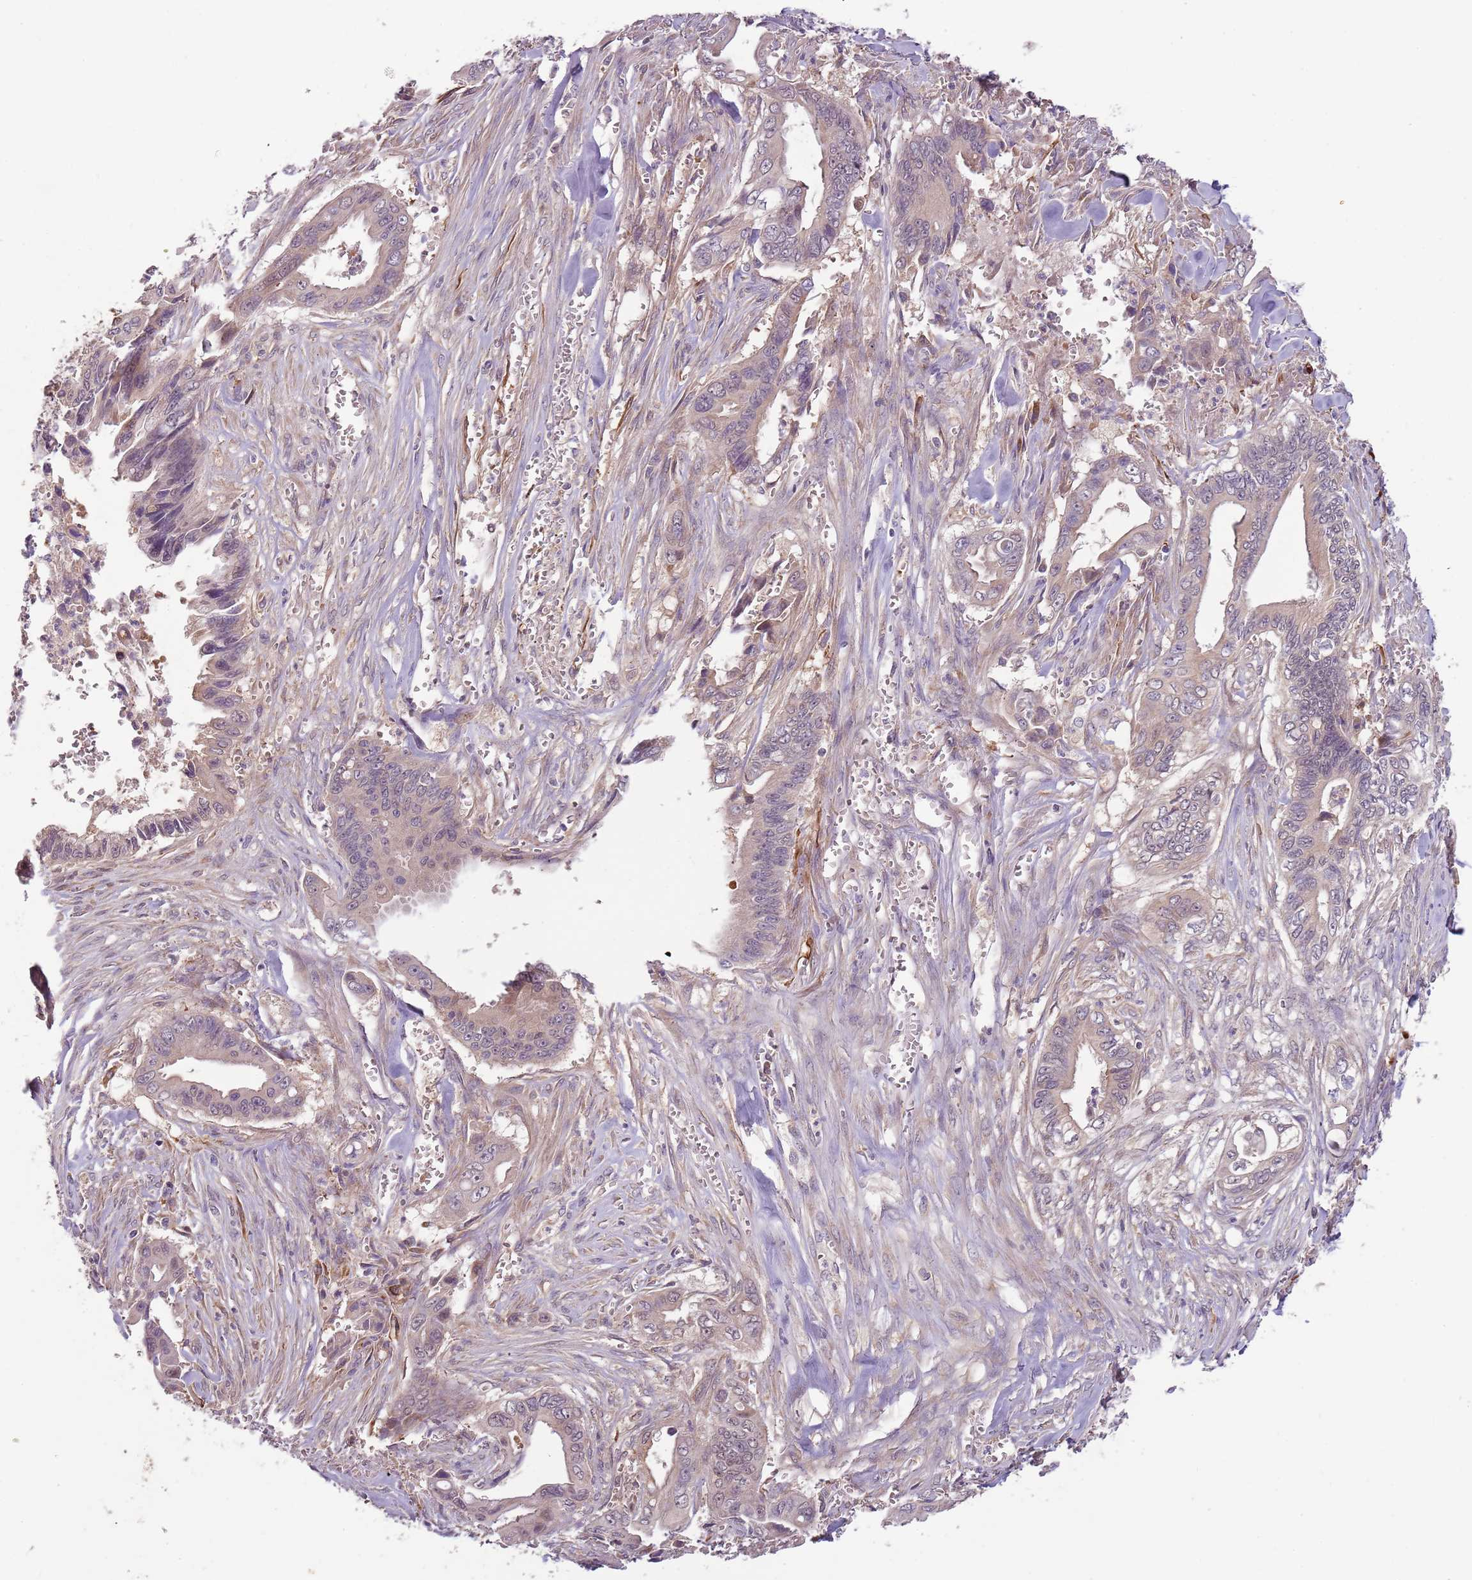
{"staining": {"intensity": "negative", "quantity": "none", "location": "none"}, "tissue": "pancreatic cancer", "cell_type": "Tumor cells", "image_type": "cancer", "snomed": [{"axis": "morphology", "description": "Adenocarcinoma, NOS"}, {"axis": "topography", "description": "Pancreas"}], "caption": "An image of human adenocarcinoma (pancreatic) is negative for staining in tumor cells.", "gene": "FECH", "patient": {"sex": "male", "age": 59}}